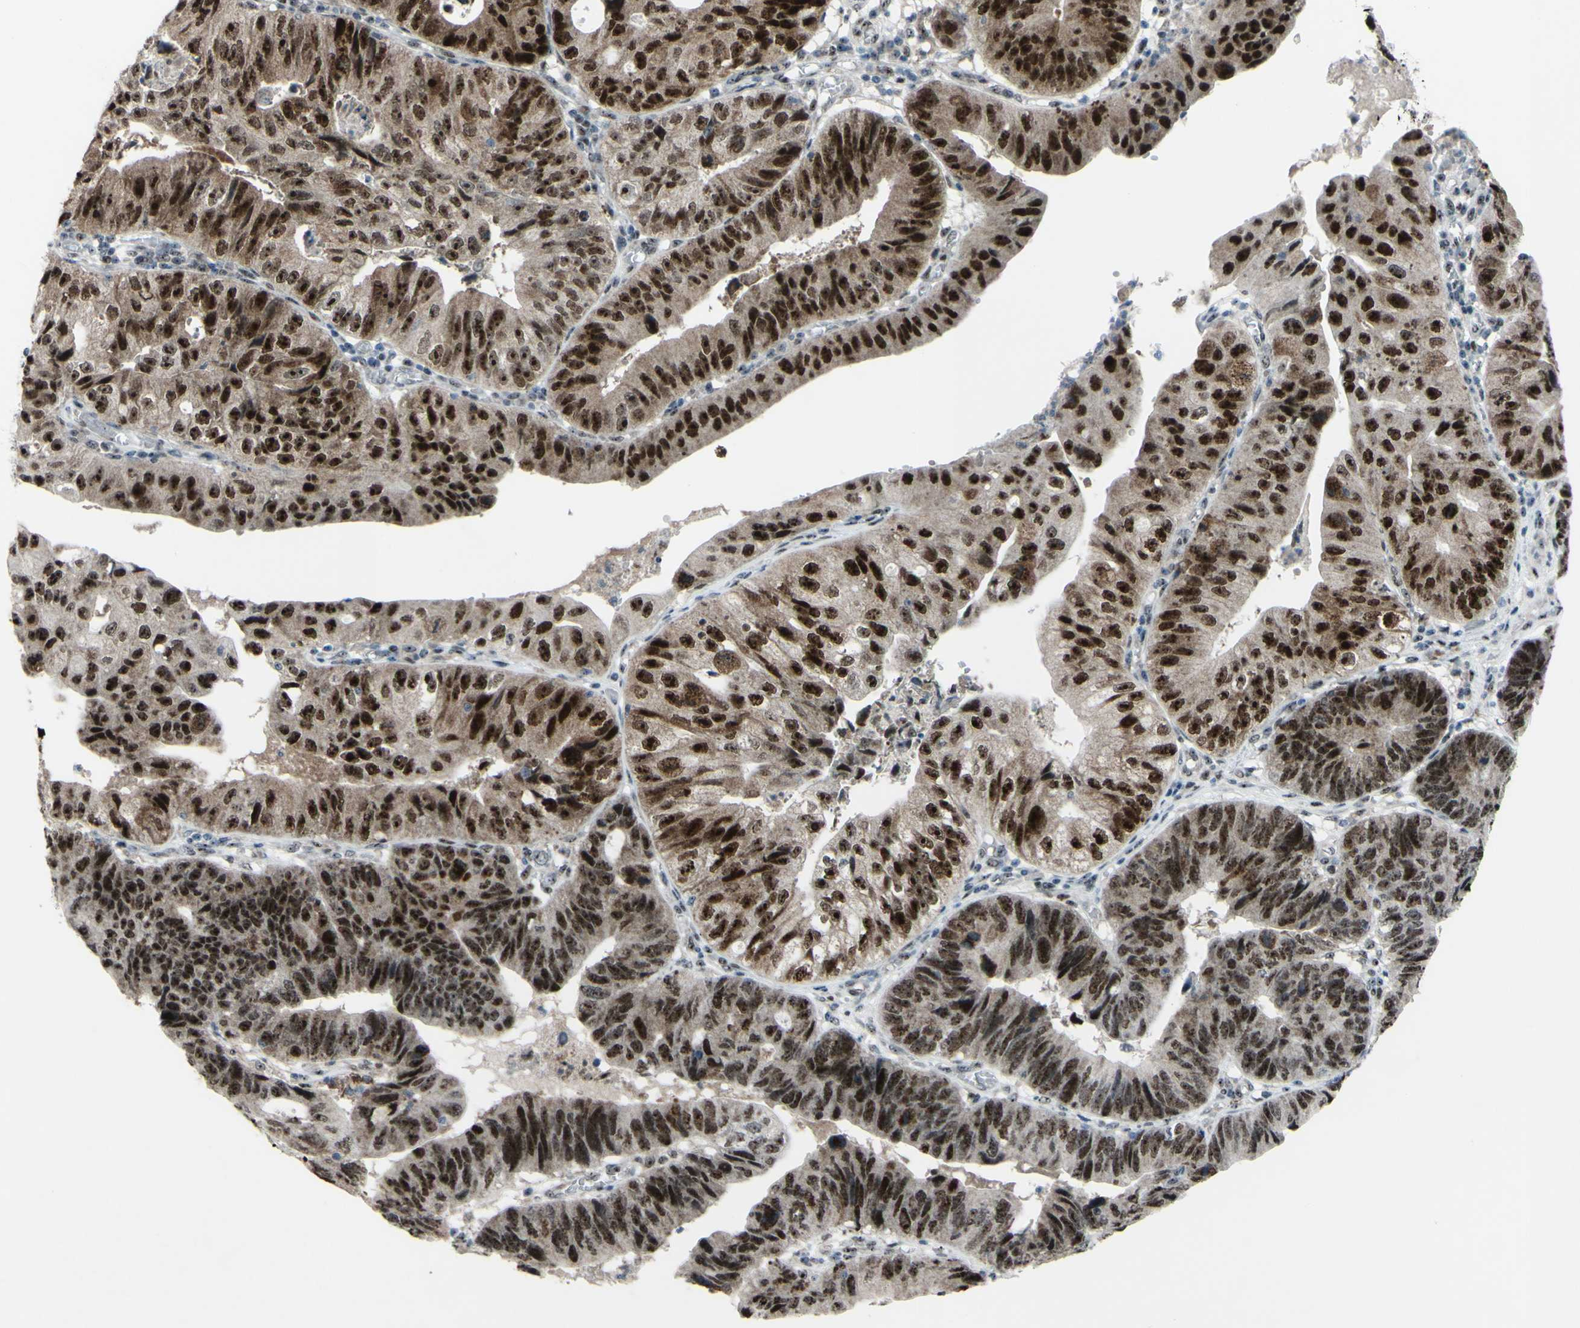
{"staining": {"intensity": "strong", "quantity": ">75%", "location": "nuclear"}, "tissue": "stomach cancer", "cell_type": "Tumor cells", "image_type": "cancer", "snomed": [{"axis": "morphology", "description": "Adenocarcinoma, NOS"}, {"axis": "topography", "description": "Stomach"}], "caption": "IHC (DAB (3,3'-diaminobenzidine)) staining of adenocarcinoma (stomach) displays strong nuclear protein expression in about >75% of tumor cells. The staining is performed using DAB brown chromogen to label protein expression. The nuclei are counter-stained blue using hematoxylin.", "gene": "POLR1A", "patient": {"sex": "male", "age": 59}}